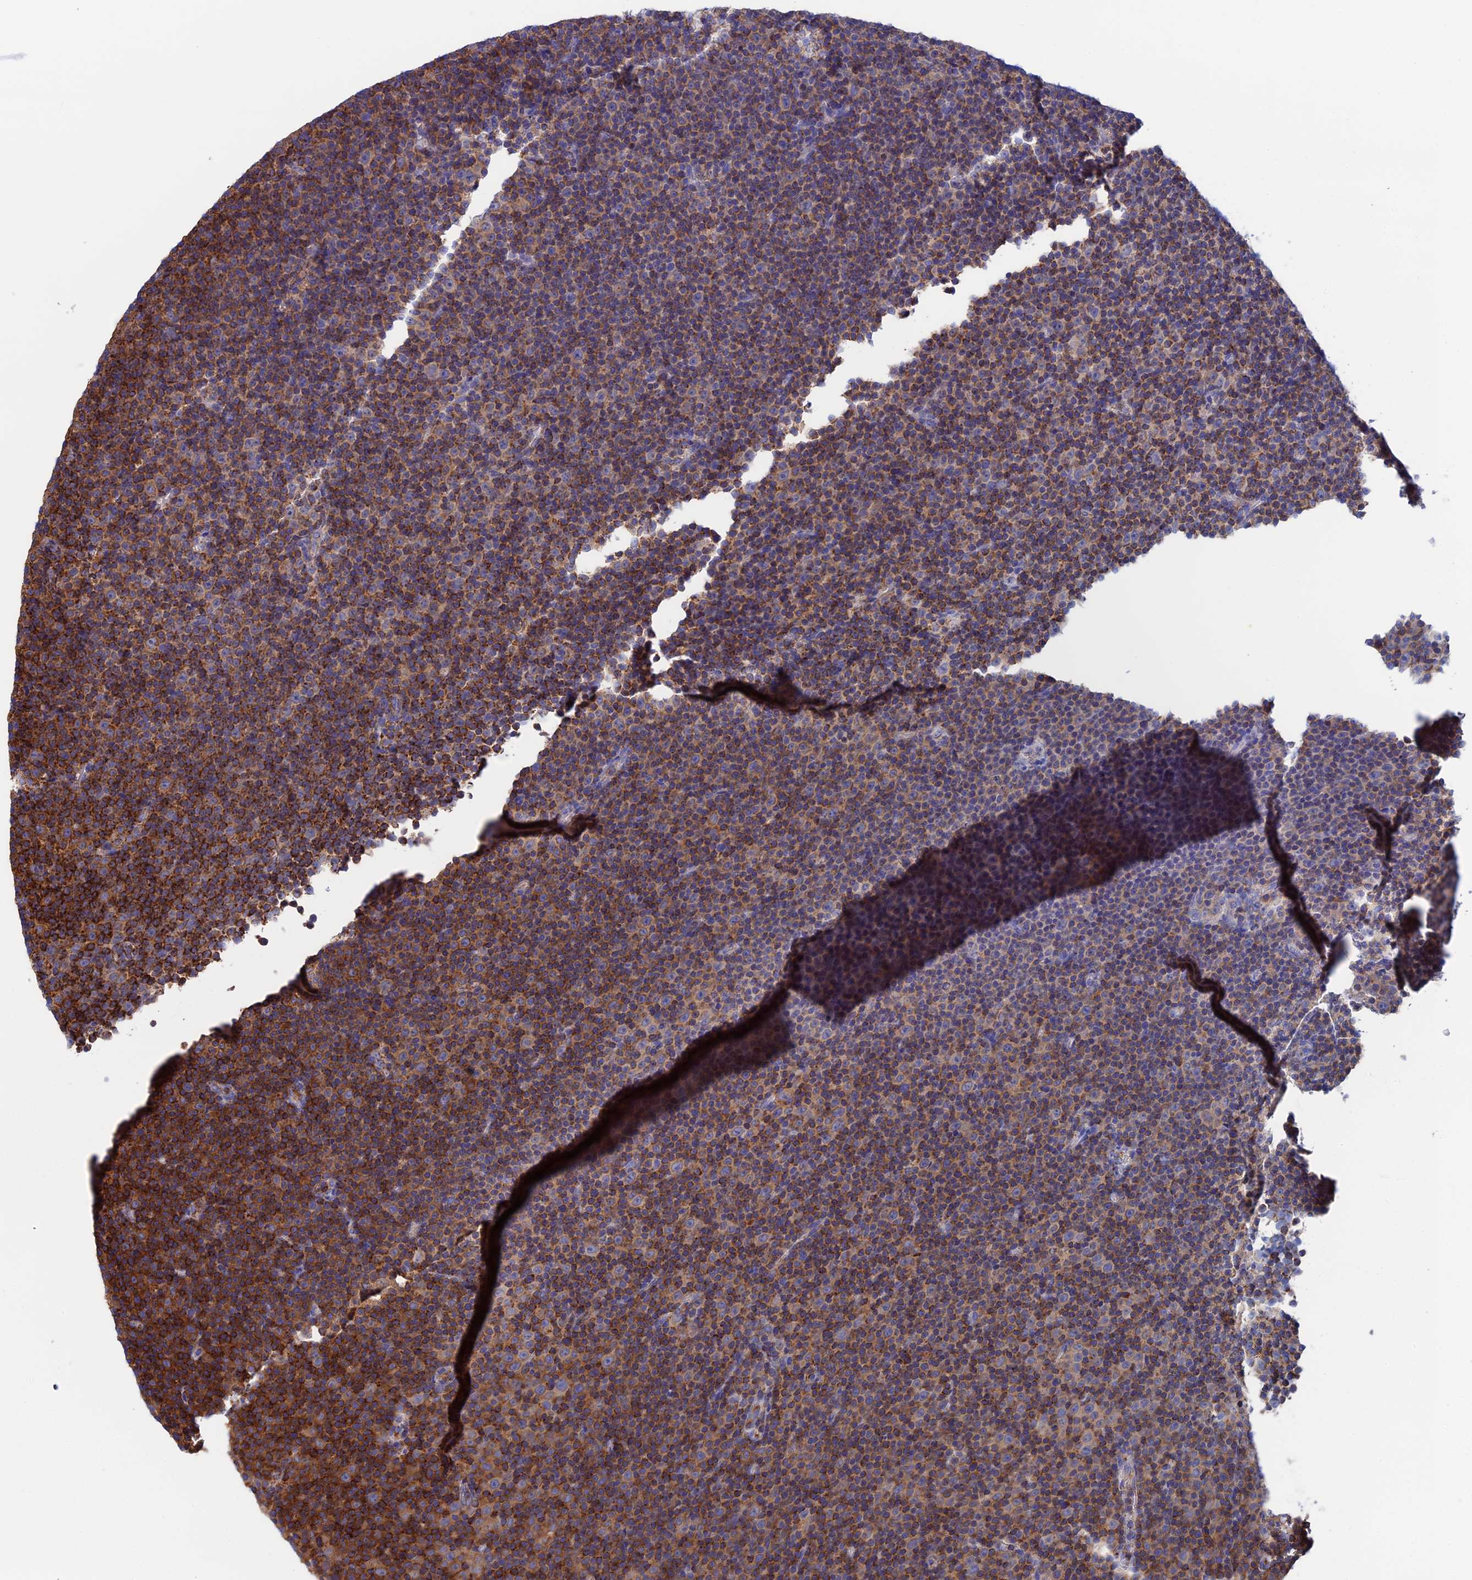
{"staining": {"intensity": "moderate", "quantity": ">75%", "location": "cytoplasmic/membranous"}, "tissue": "lymphoma", "cell_type": "Tumor cells", "image_type": "cancer", "snomed": [{"axis": "morphology", "description": "Malignant lymphoma, non-Hodgkin's type, Low grade"}, {"axis": "topography", "description": "Lymph node"}], "caption": "There is medium levels of moderate cytoplasmic/membranous positivity in tumor cells of lymphoma, as demonstrated by immunohistochemical staining (brown color).", "gene": "WDR83", "patient": {"sex": "female", "age": 67}}